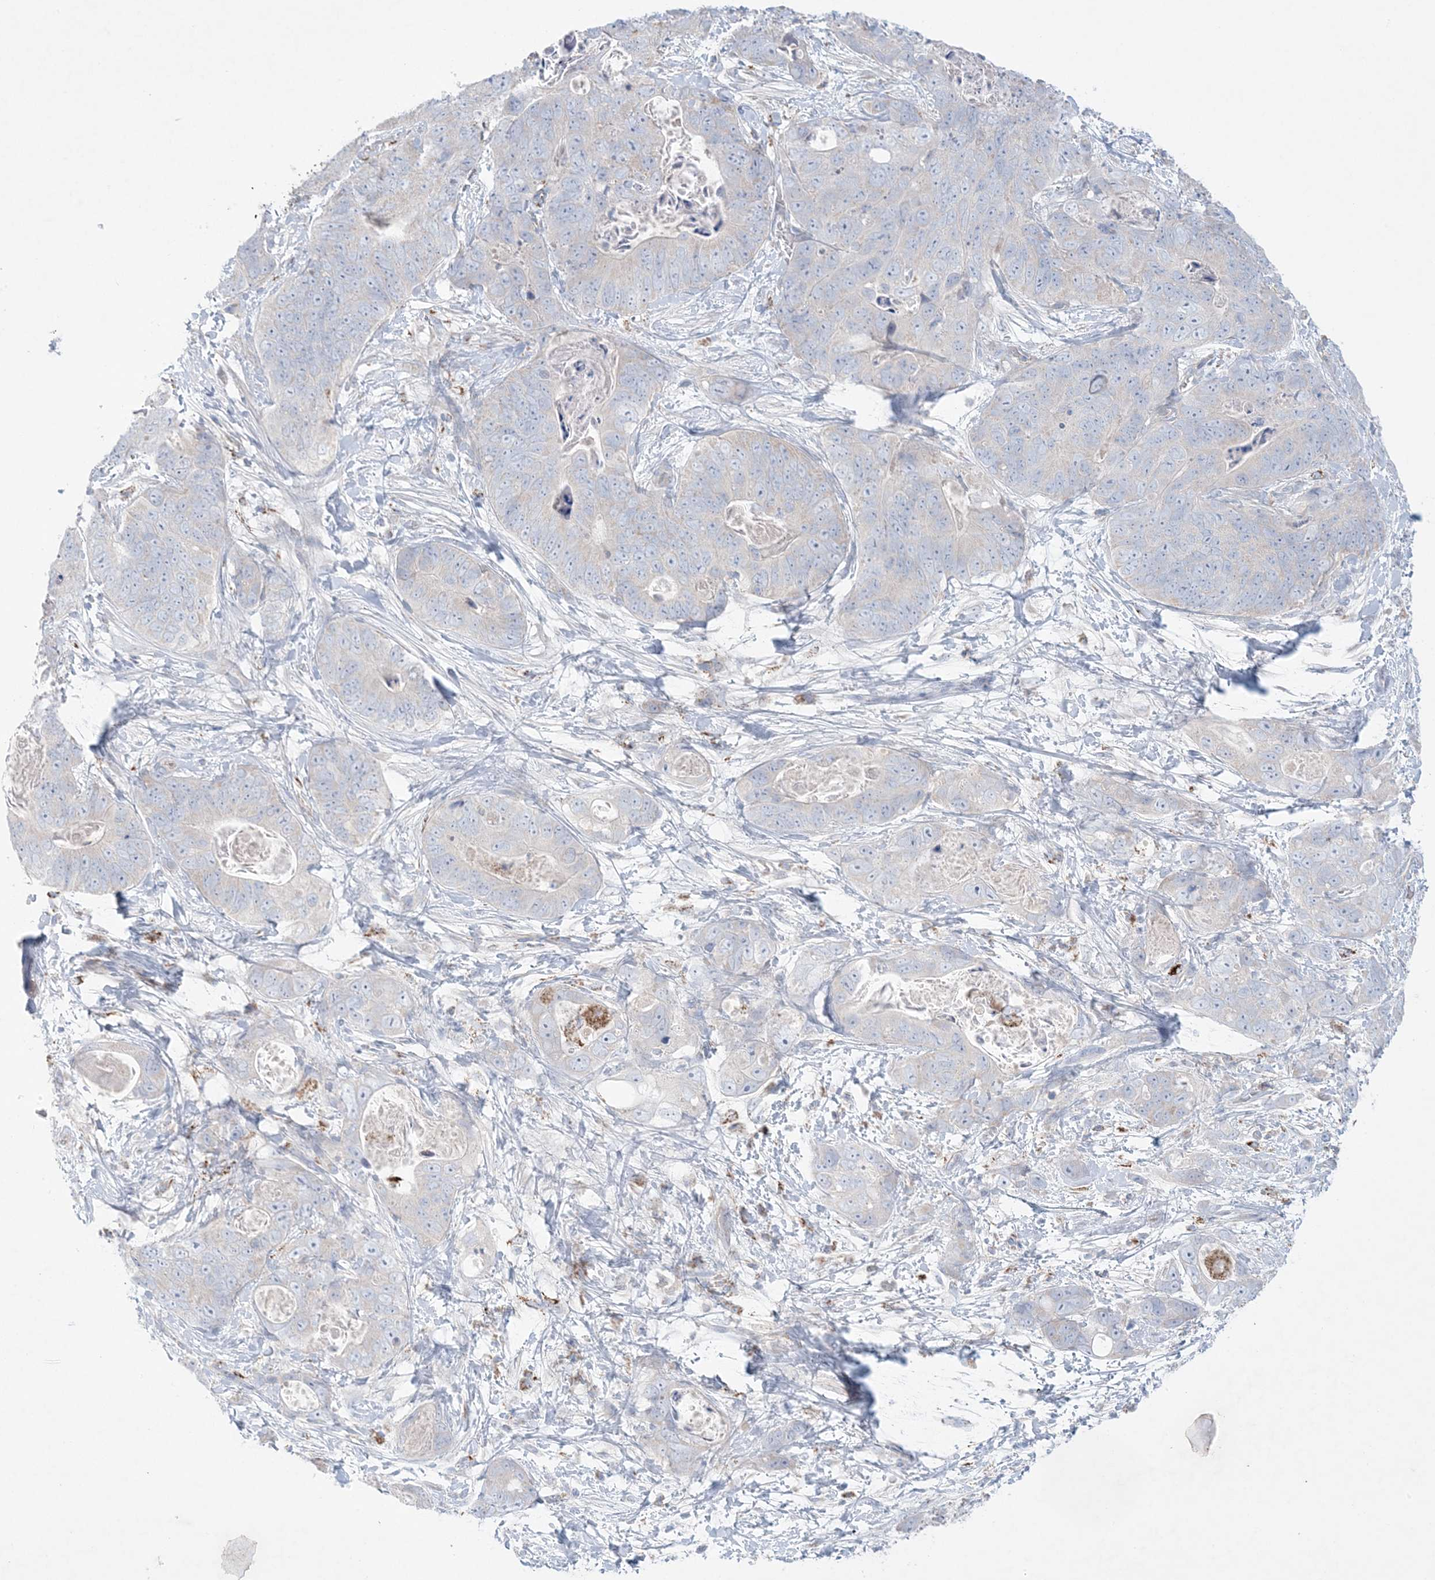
{"staining": {"intensity": "negative", "quantity": "none", "location": "none"}, "tissue": "stomach cancer", "cell_type": "Tumor cells", "image_type": "cancer", "snomed": [{"axis": "morphology", "description": "Adenocarcinoma, NOS"}, {"axis": "topography", "description": "Stomach"}], "caption": "IHC of adenocarcinoma (stomach) demonstrates no staining in tumor cells.", "gene": "KCTD6", "patient": {"sex": "female", "age": 89}}